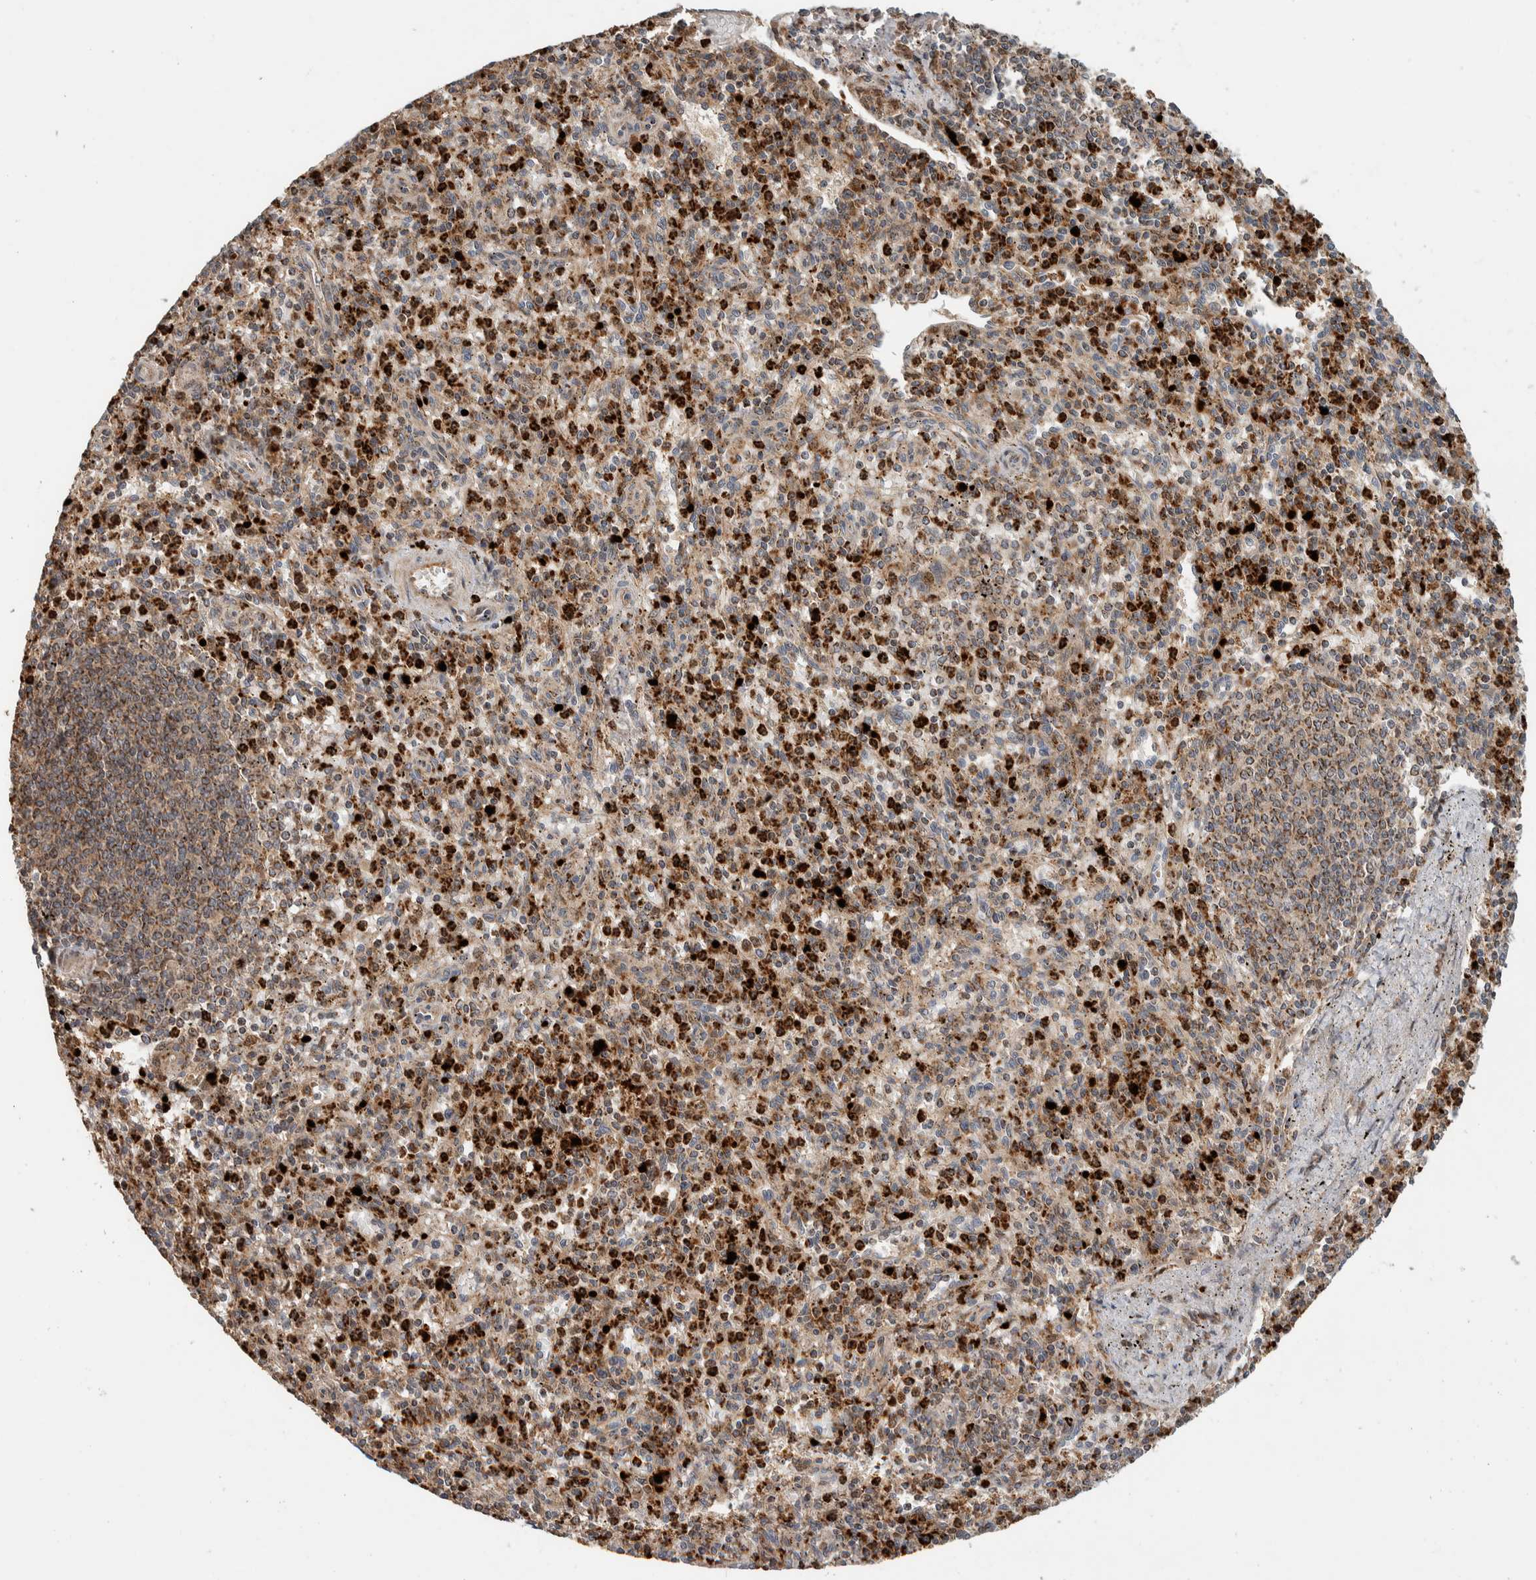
{"staining": {"intensity": "strong", "quantity": "25%-75%", "location": "cytoplasmic/membranous"}, "tissue": "spleen", "cell_type": "Cells in red pulp", "image_type": "normal", "snomed": [{"axis": "morphology", "description": "Normal tissue, NOS"}, {"axis": "topography", "description": "Spleen"}], "caption": "Normal spleen displays strong cytoplasmic/membranous positivity in about 25%-75% of cells in red pulp (IHC, brightfield microscopy, high magnification)..", "gene": "VPS53", "patient": {"sex": "male", "age": 72}}